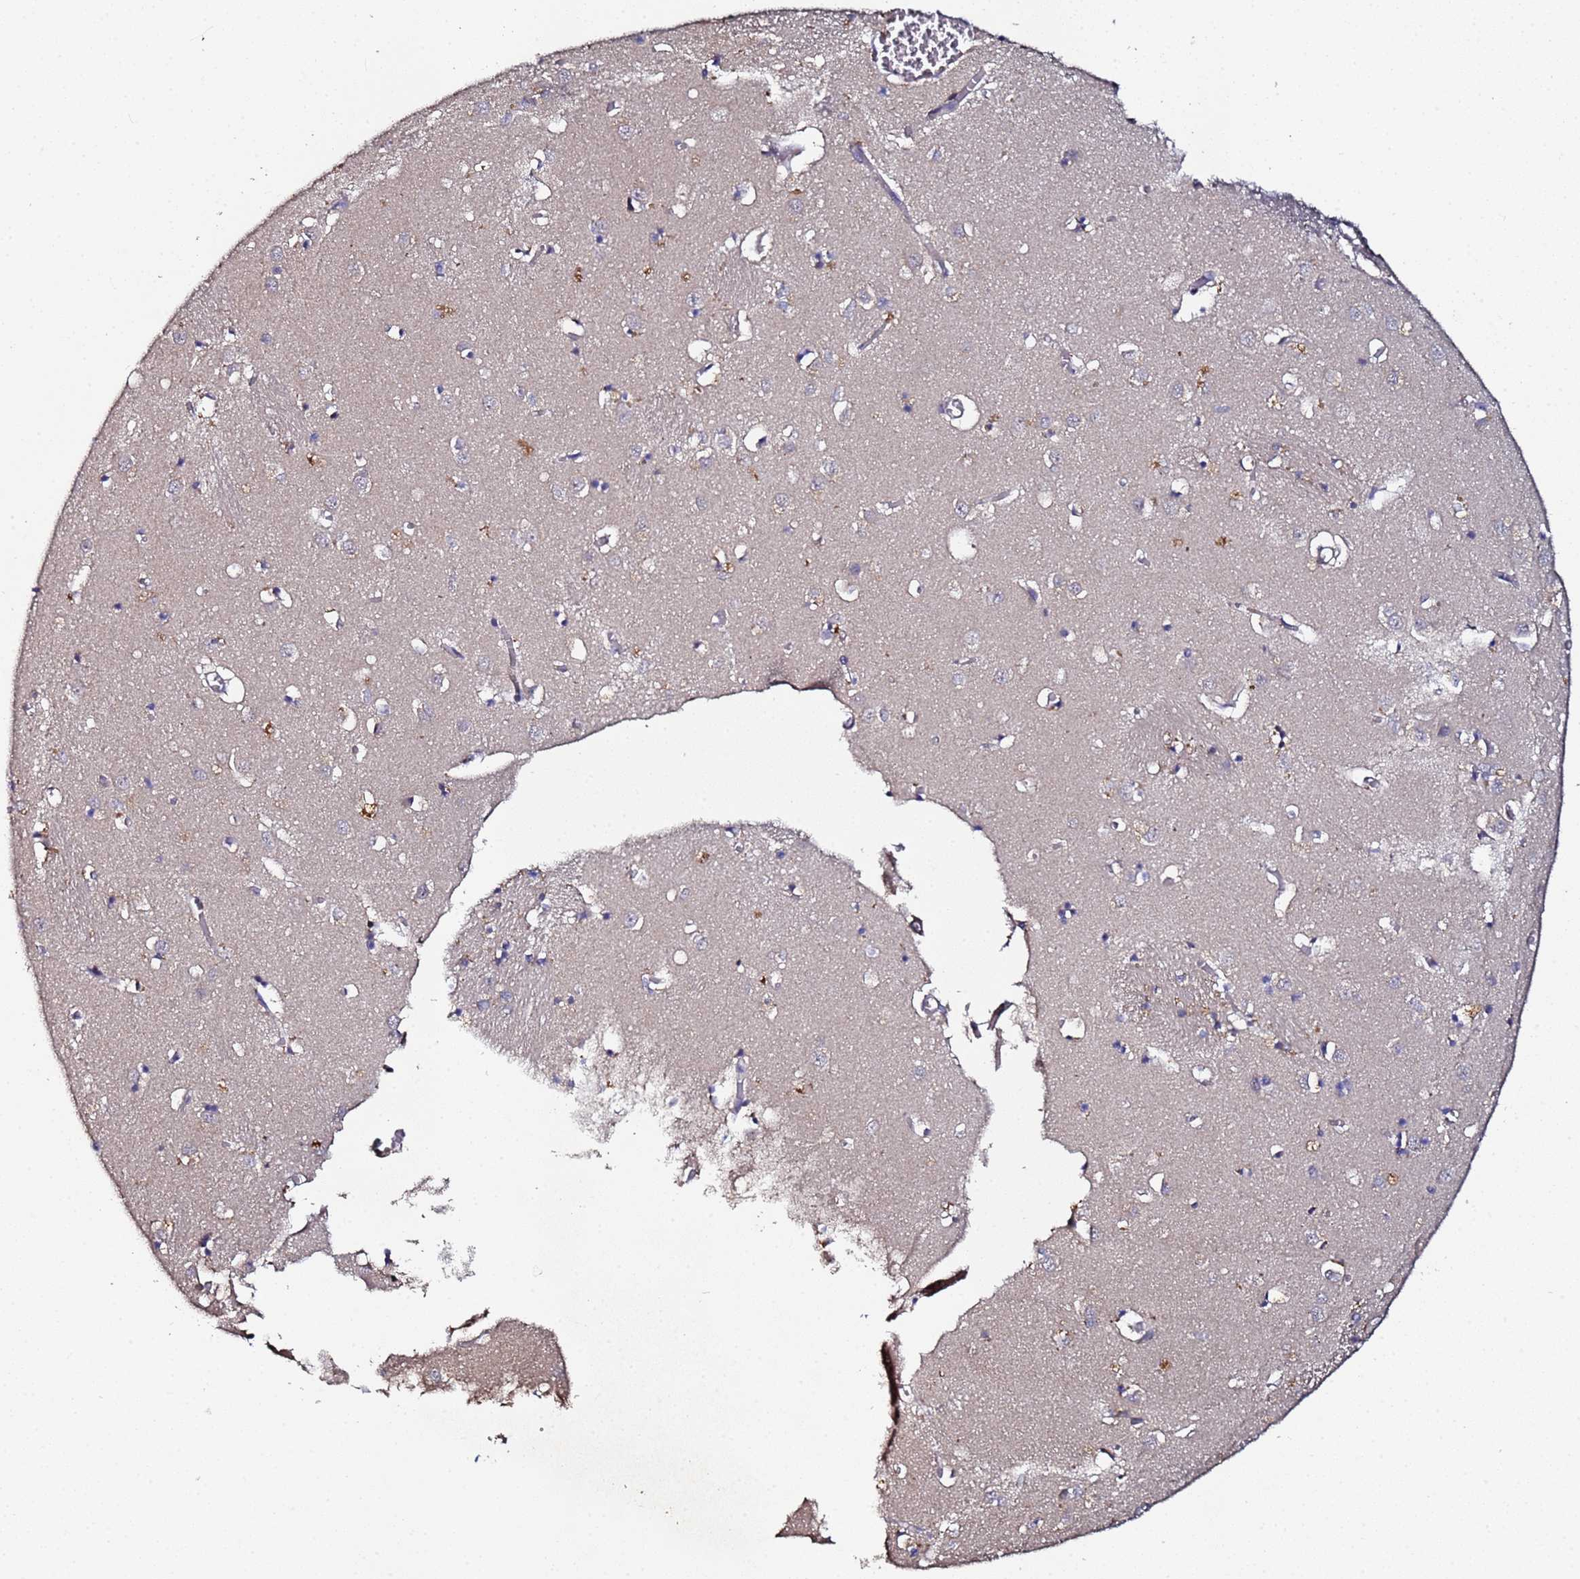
{"staining": {"intensity": "weak", "quantity": "<25%", "location": "nuclear"}, "tissue": "caudate", "cell_type": "Glial cells", "image_type": "normal", "snomed": [{"axis": "morphology", "description": "Normal tissue, NOS"}, {"axis": "topography", "description": "Lateral ventricle wall"}], "caption": "Caudate stained for a protein using IHC exhibits no expression glial cells.", "gene": "OSER1", "patient": {"sex": "male", "age": 70}}